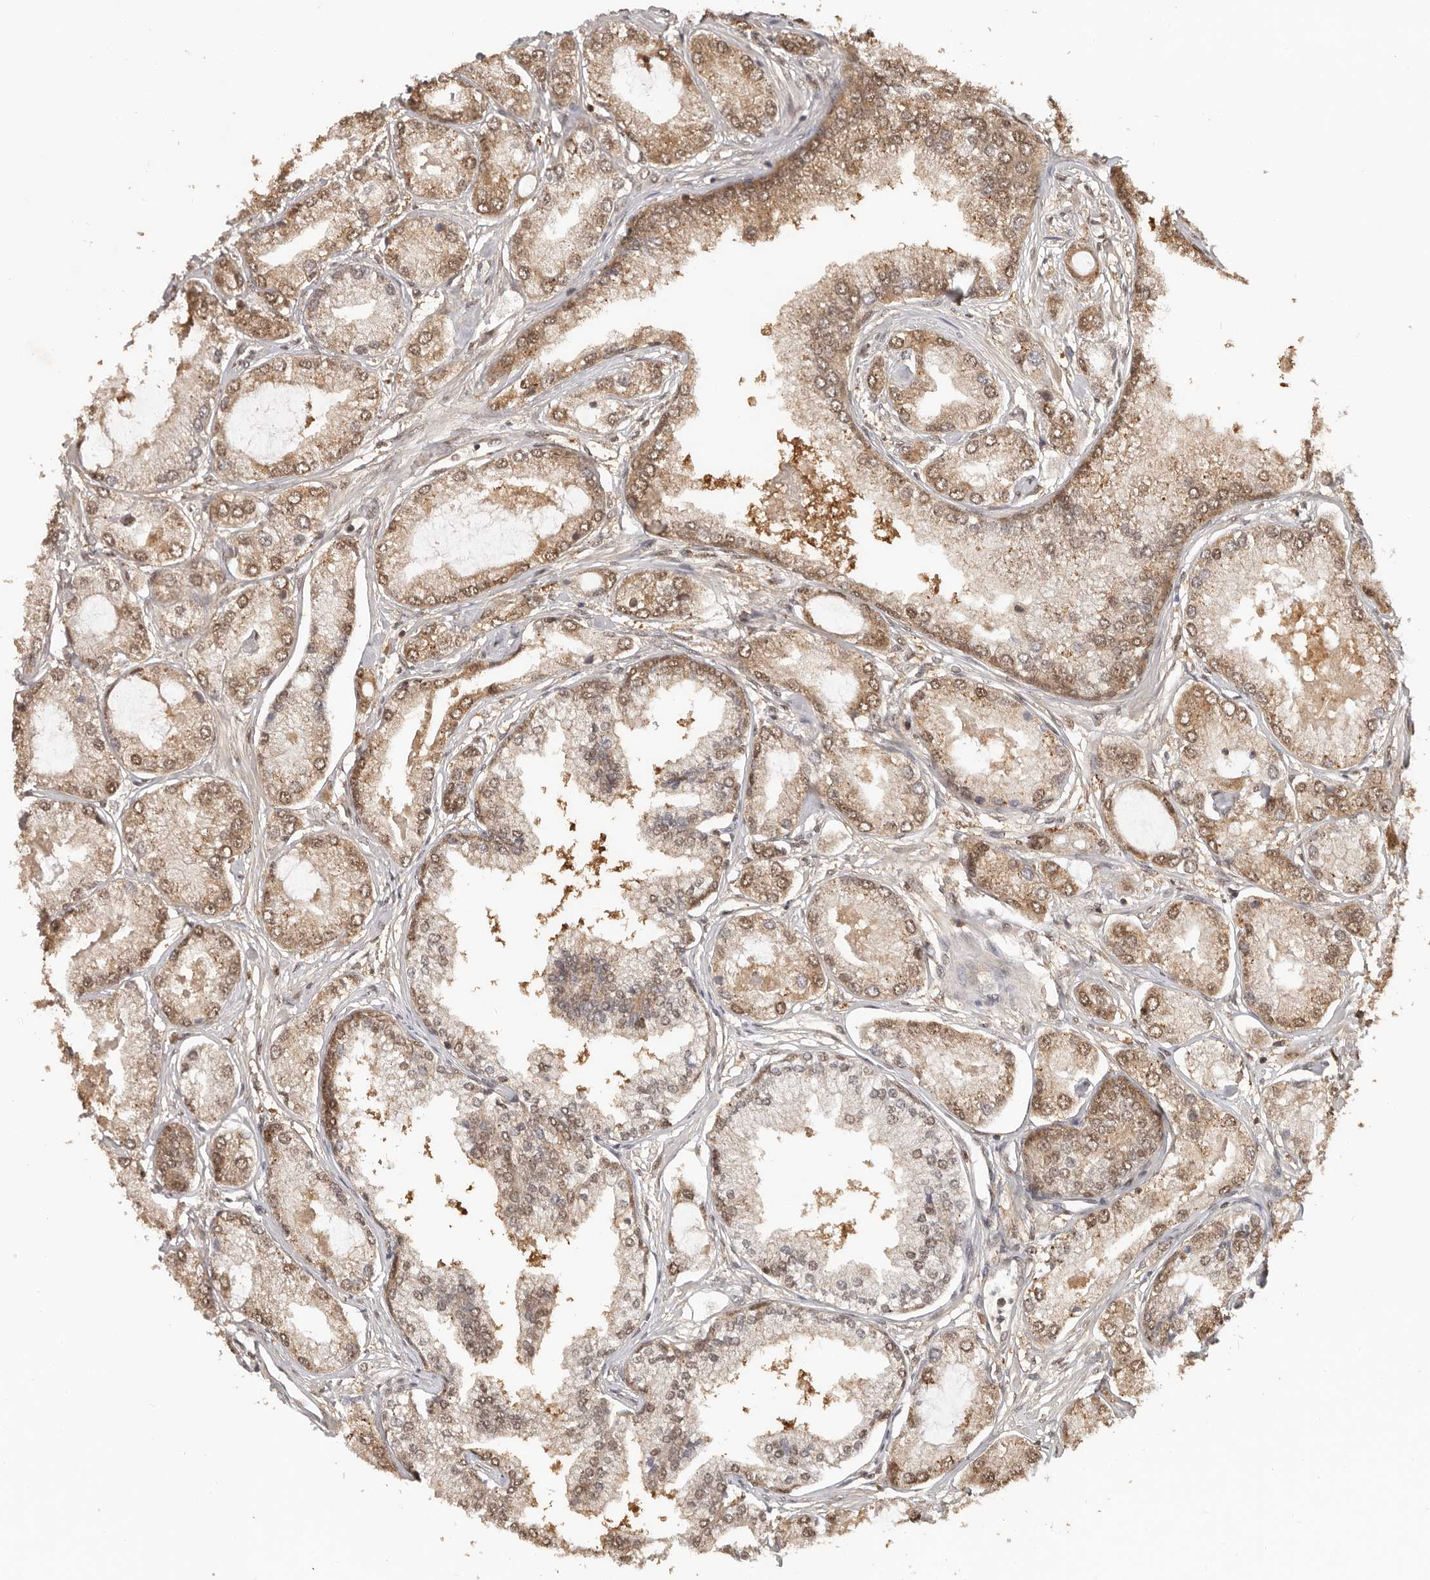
{"staining": {"intensity": "moderate", "quantity": ">75%", "location": "cytoplasmic/membranous,nuclear"}, "tissue": "prostate cancer", "cell_type": "Tumor cells", "image_type": "cancer", "snomed": [{"axis": "morphology", "description": "Adenocarcinoma, Low grade"}, {"axis": "topography", "description": "Prostate"}], "caption": "Immunohistochemical staining of adenocarcinoma (low-grade) (prostate) reveals medium levels of moderate cytoplasmic/membranous and nuclear expression in approximately >75% of tumor cells.", "gene": "PSMA5", "patient": {"sex": "male", "age": 62}}